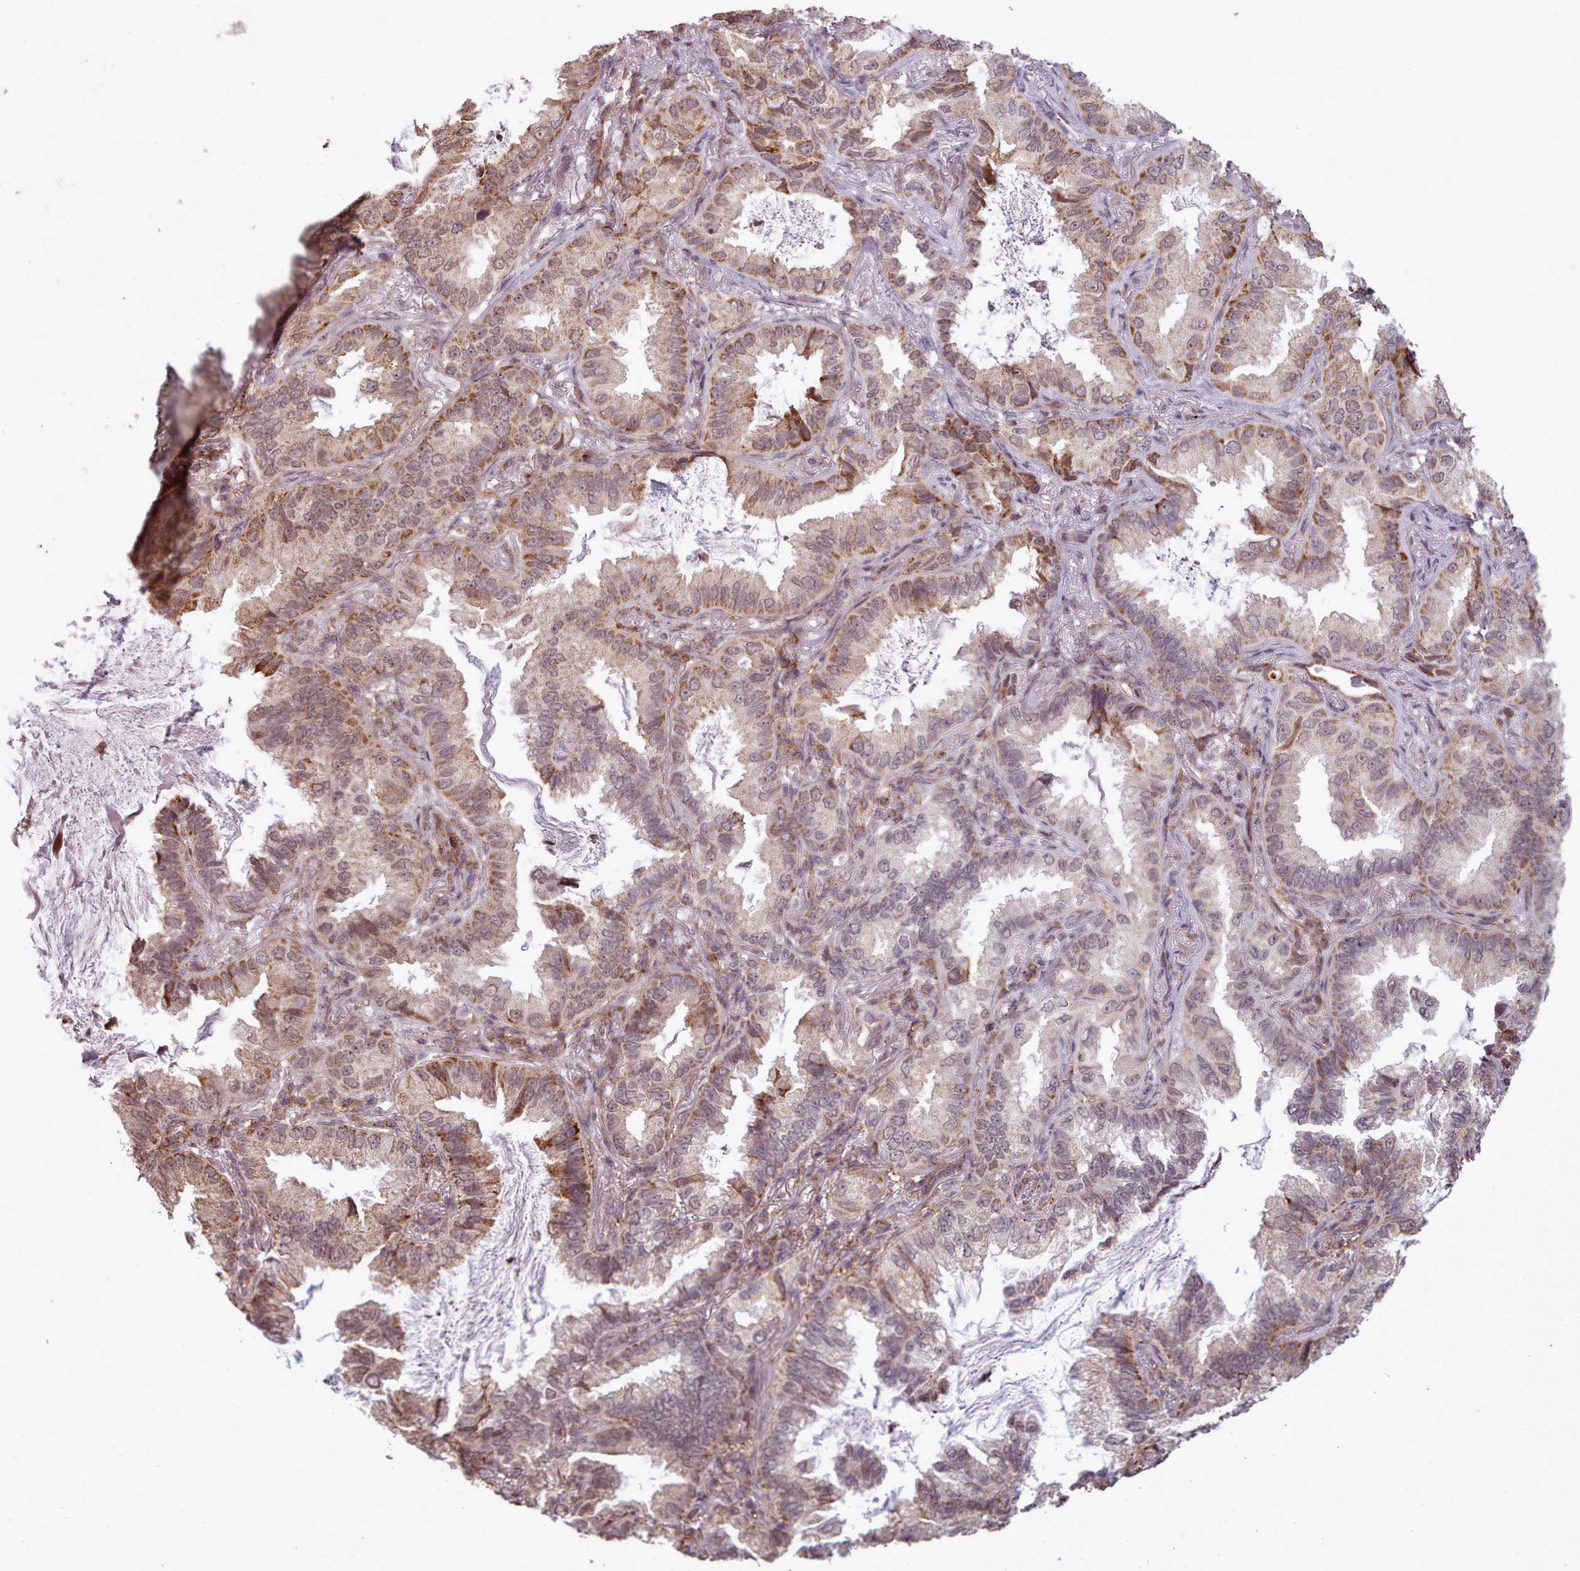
{"staining": {"intensity": "moderate", "quantity": ">75%", "location": "cytoplasmic/membranous,nuclear"}, "tissue": "lung cancer", "cell_type": "Tumor cells", "image_type": "cancer", "snomed": [{"axis": "morphology", "description": "Adenocarcinoma, NOS"}, {"axis": "topography", "description": "Lung"}], "caption": "Moderate cytoplasmic/membranous and nuclear staining is appreciated in about >75% of tumor cells in adenocarcinoma (lung).", "gene": "ZMYM4", "patient": {"sex": "female", "age": 69}}